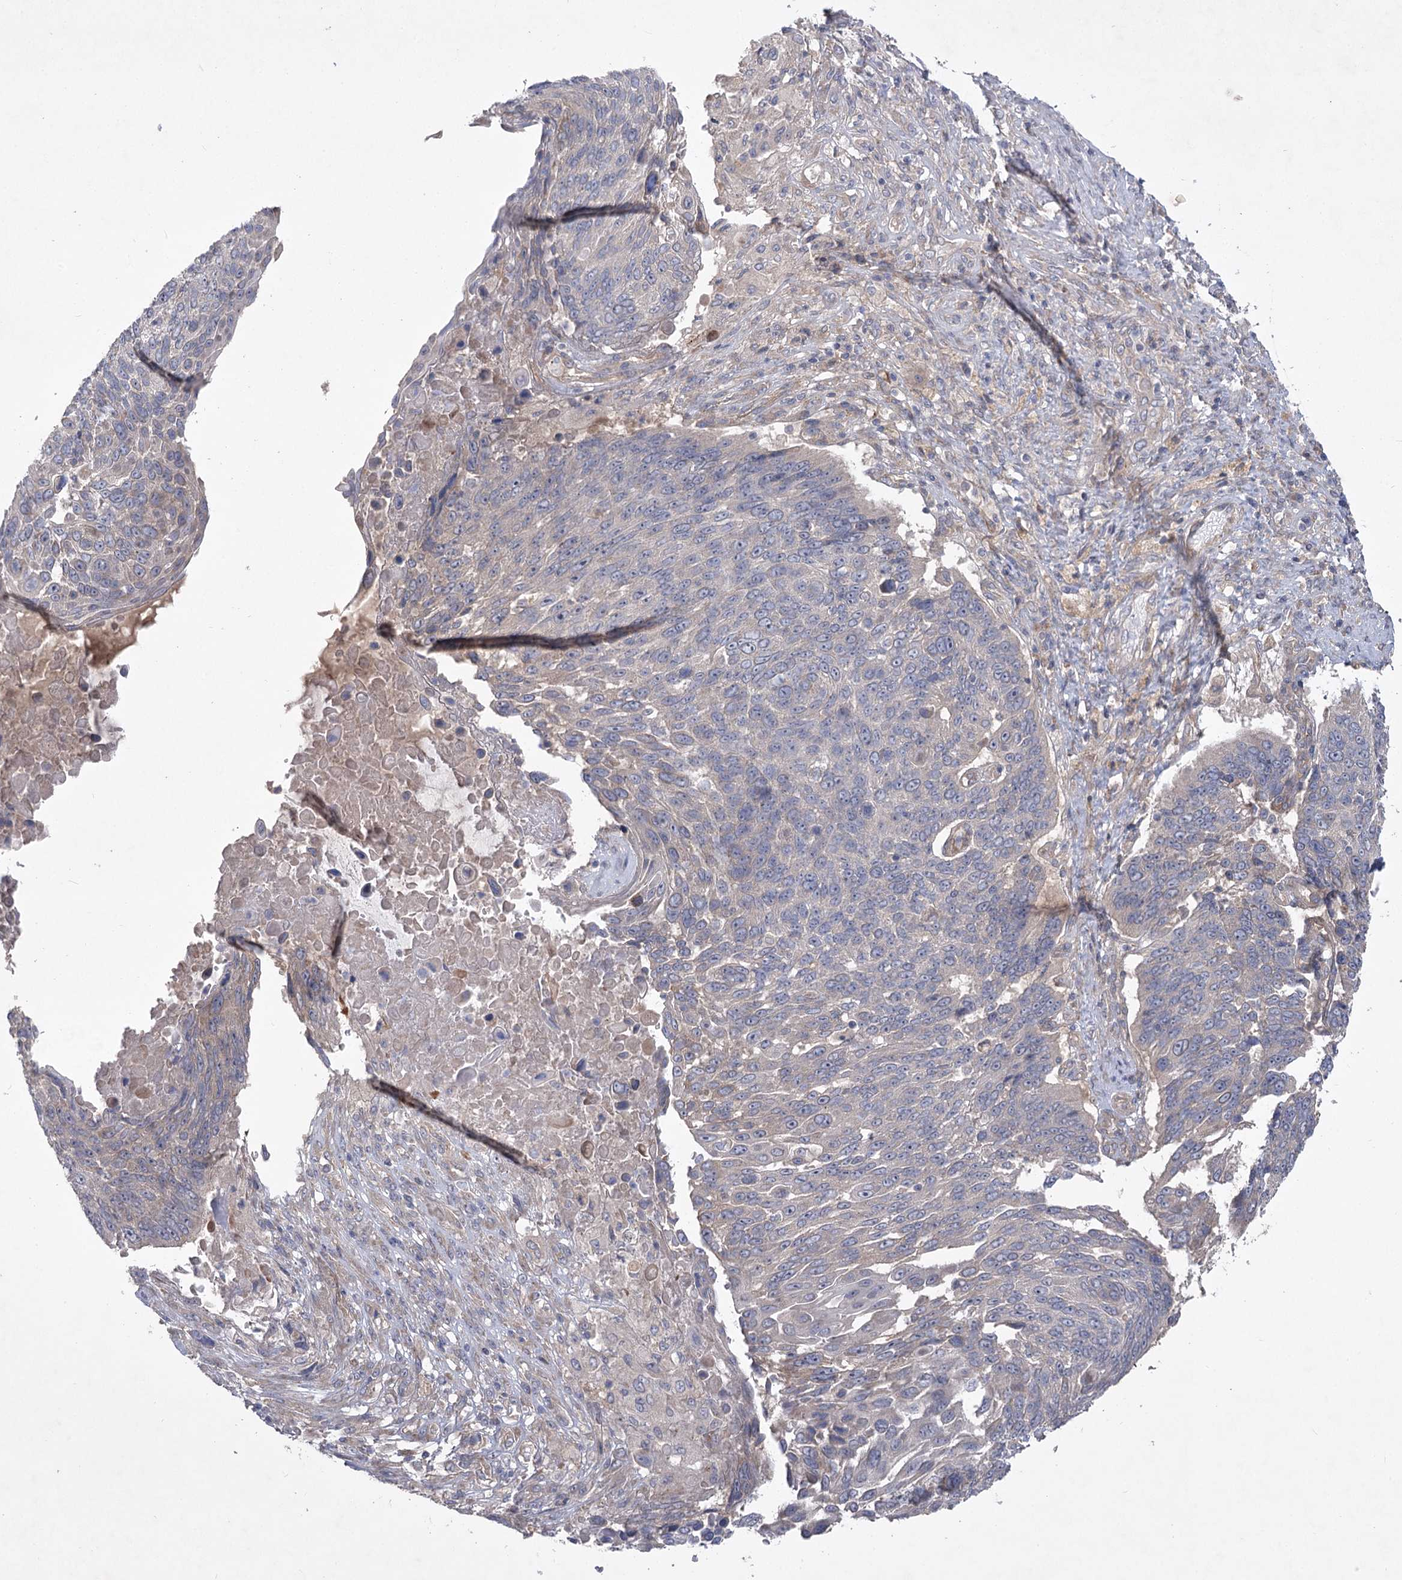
{"staining": {"intensity": "negative", "quantity": "none", "location": "none"}, "tissue": "lung cancer", "cell_type": "Tumor cells", "image_type": "cancer", "snomed": [{"axis": "morphology", "description": "Squamous cell carcinoma, NOS"}, {"axis": "topography", "description": "Lung"}], "caption": "Immunohistochemical staining of squamous cell carcinoma (lung) exhibits no significant positivity in tumor cells. The staining was performed using DAB to visualize the protein expression in brown, while the nuclei were stained in blue with hematoxylin (Magnification: 20x).", "gene": "RIN2", "patient": {"sex": "male", "age": 66}}